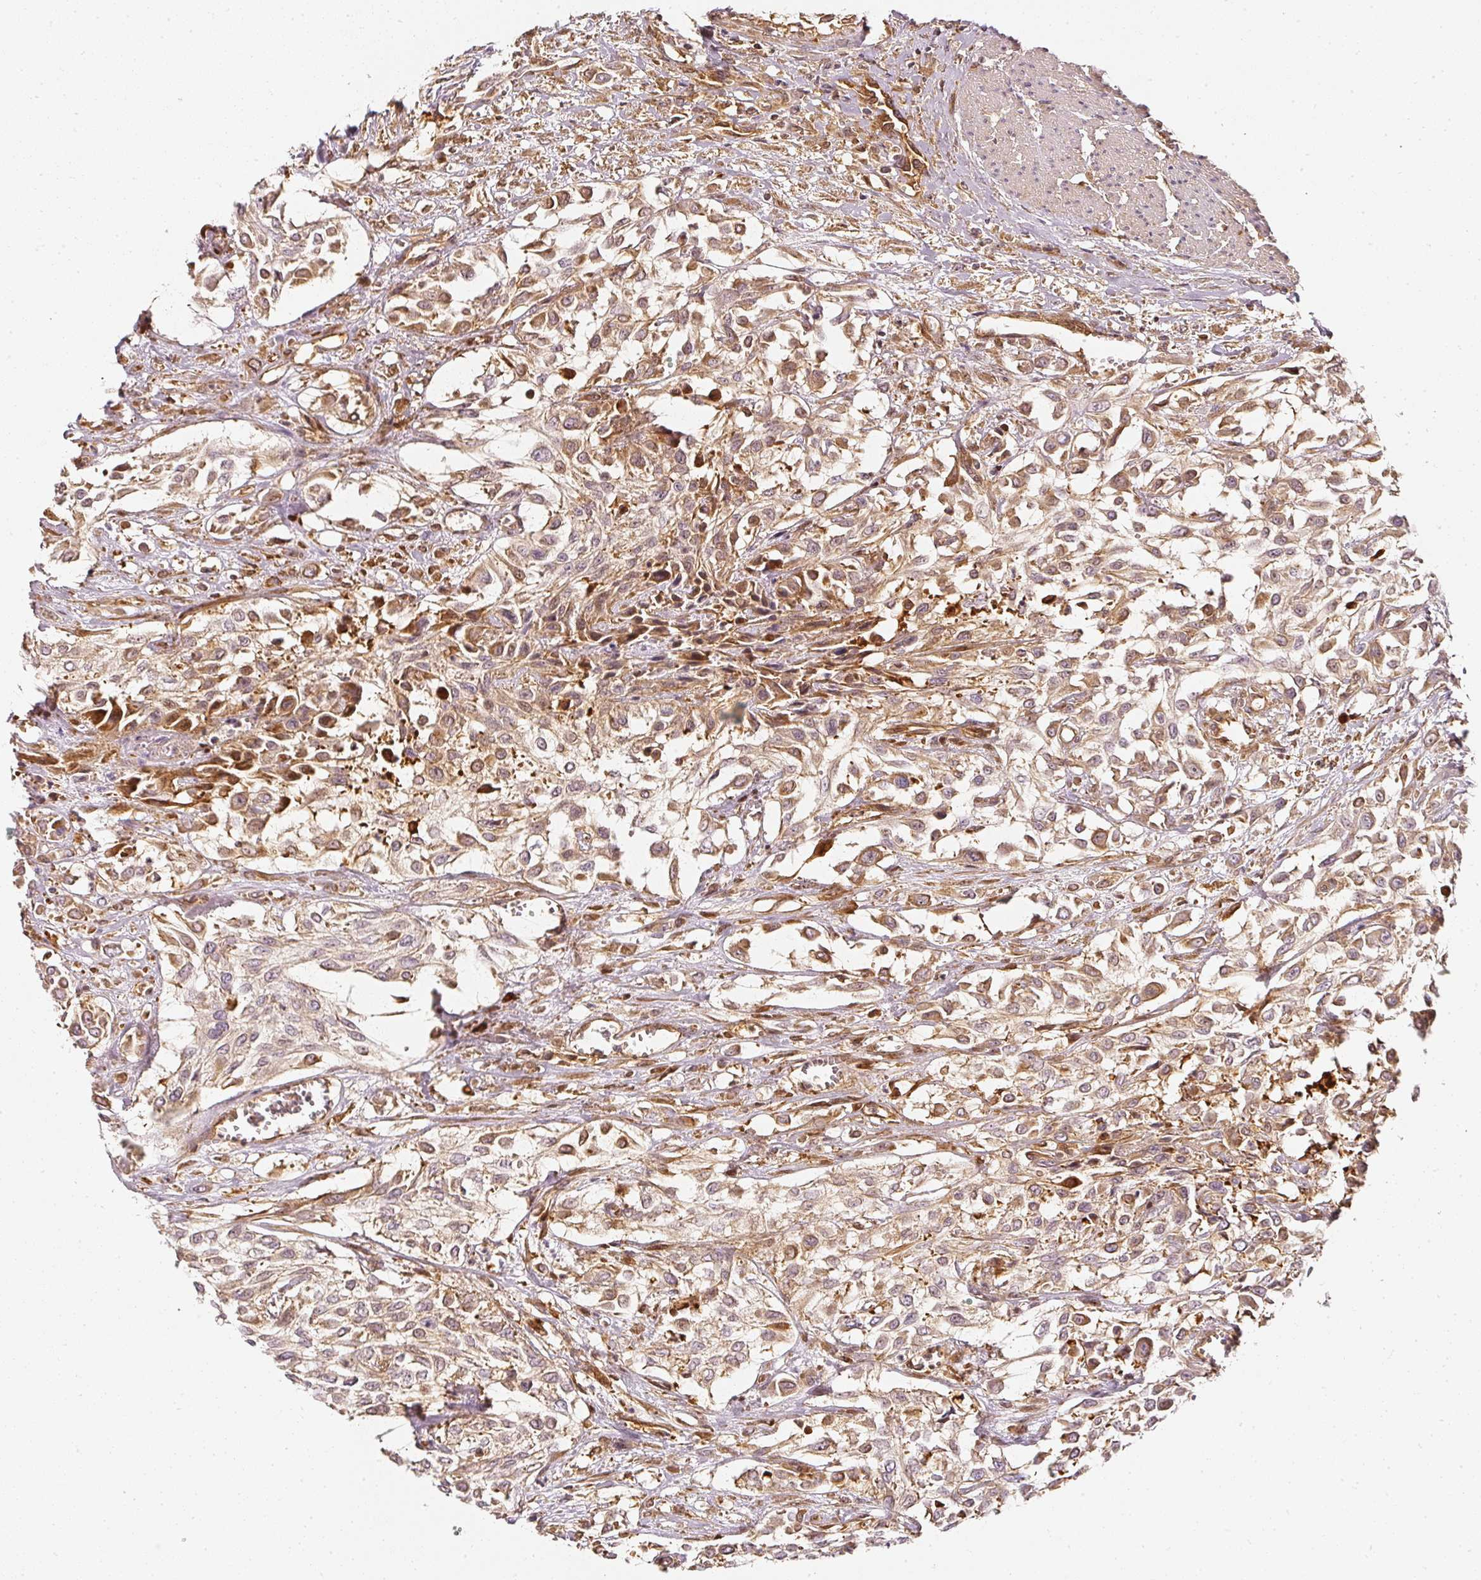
{"staining": {"intensity": "moderate", "quantity": ">75%", "location": "cytoplasmic/membranous"}, "tissue": "urothelial cancer", "cell_type": "Tumor cells", "image_type": "cancer", "snomed": [{"axis": "morphology", "description": "Urothelial carcinoma, High grade"}, {"axis": "topography", "description": "Urinary bladder"}], "caption": "Urothelial cancer stained with immunohistochemistry (IHC) displays moderate cytoplasmic/membranous positivity in approximately >75% of tumor cells.", "gene": "ASMTL", "patient": {"sex": "male", "age": 57}}